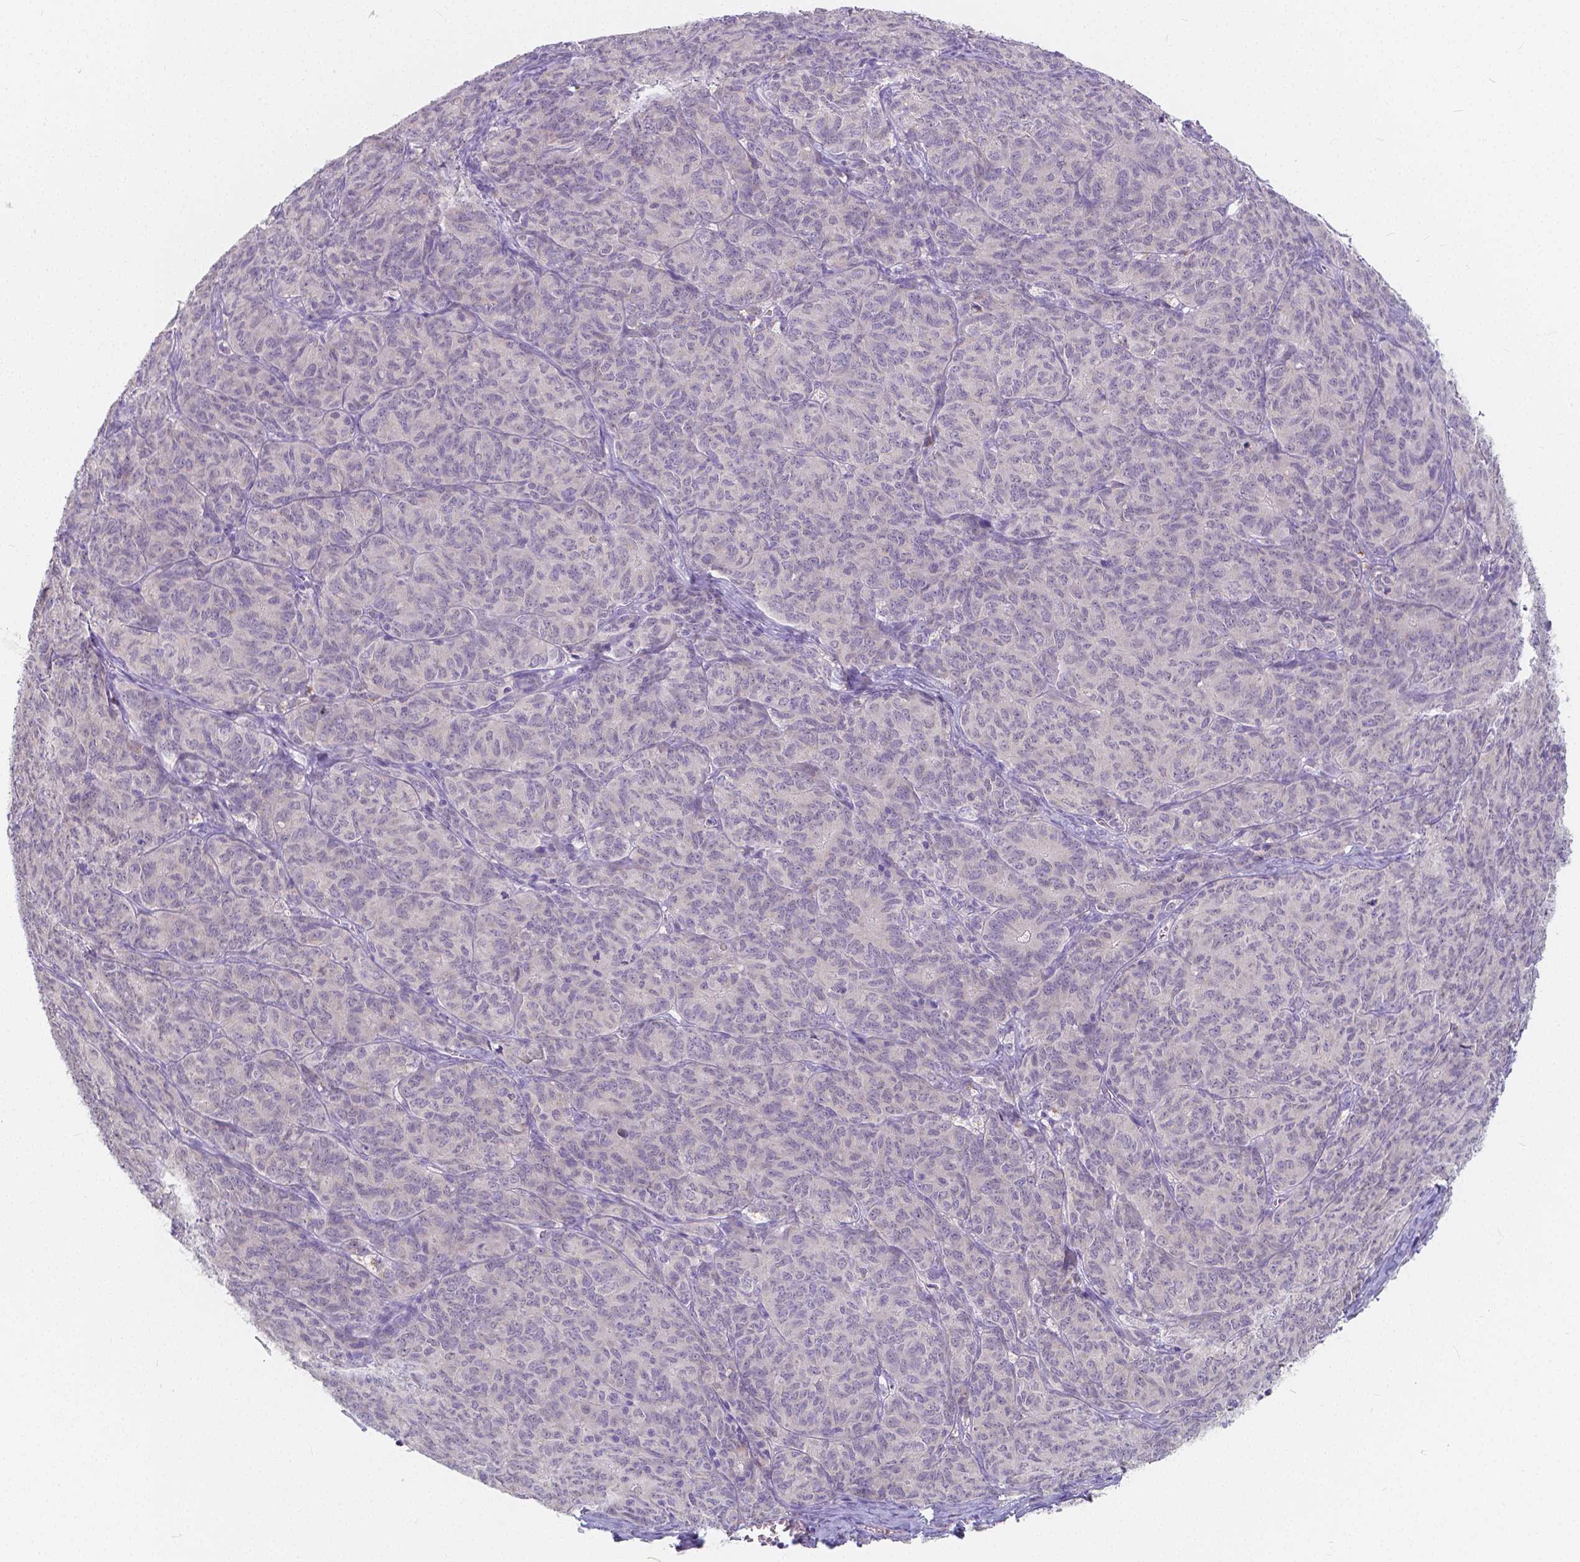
{"staining": {"intensity": "negative", "quantity": "none", "location": "none"}, "tissue": "ovarian cancer", "cell_type": "Tumor cells", "image_type": "cancer", "snomed": [{"axis": "morphology", "description": "Carcinoma, endometroid"}, {"axis": "topography", "description": "Ovary"}], "caption": "Tumor cells show no significant protein positivity in endometroid carcinoma (ovarian). Nuclei are stained in blue.", "gene": "RNF186", "patient": {"sex": "female", "age": 80}}